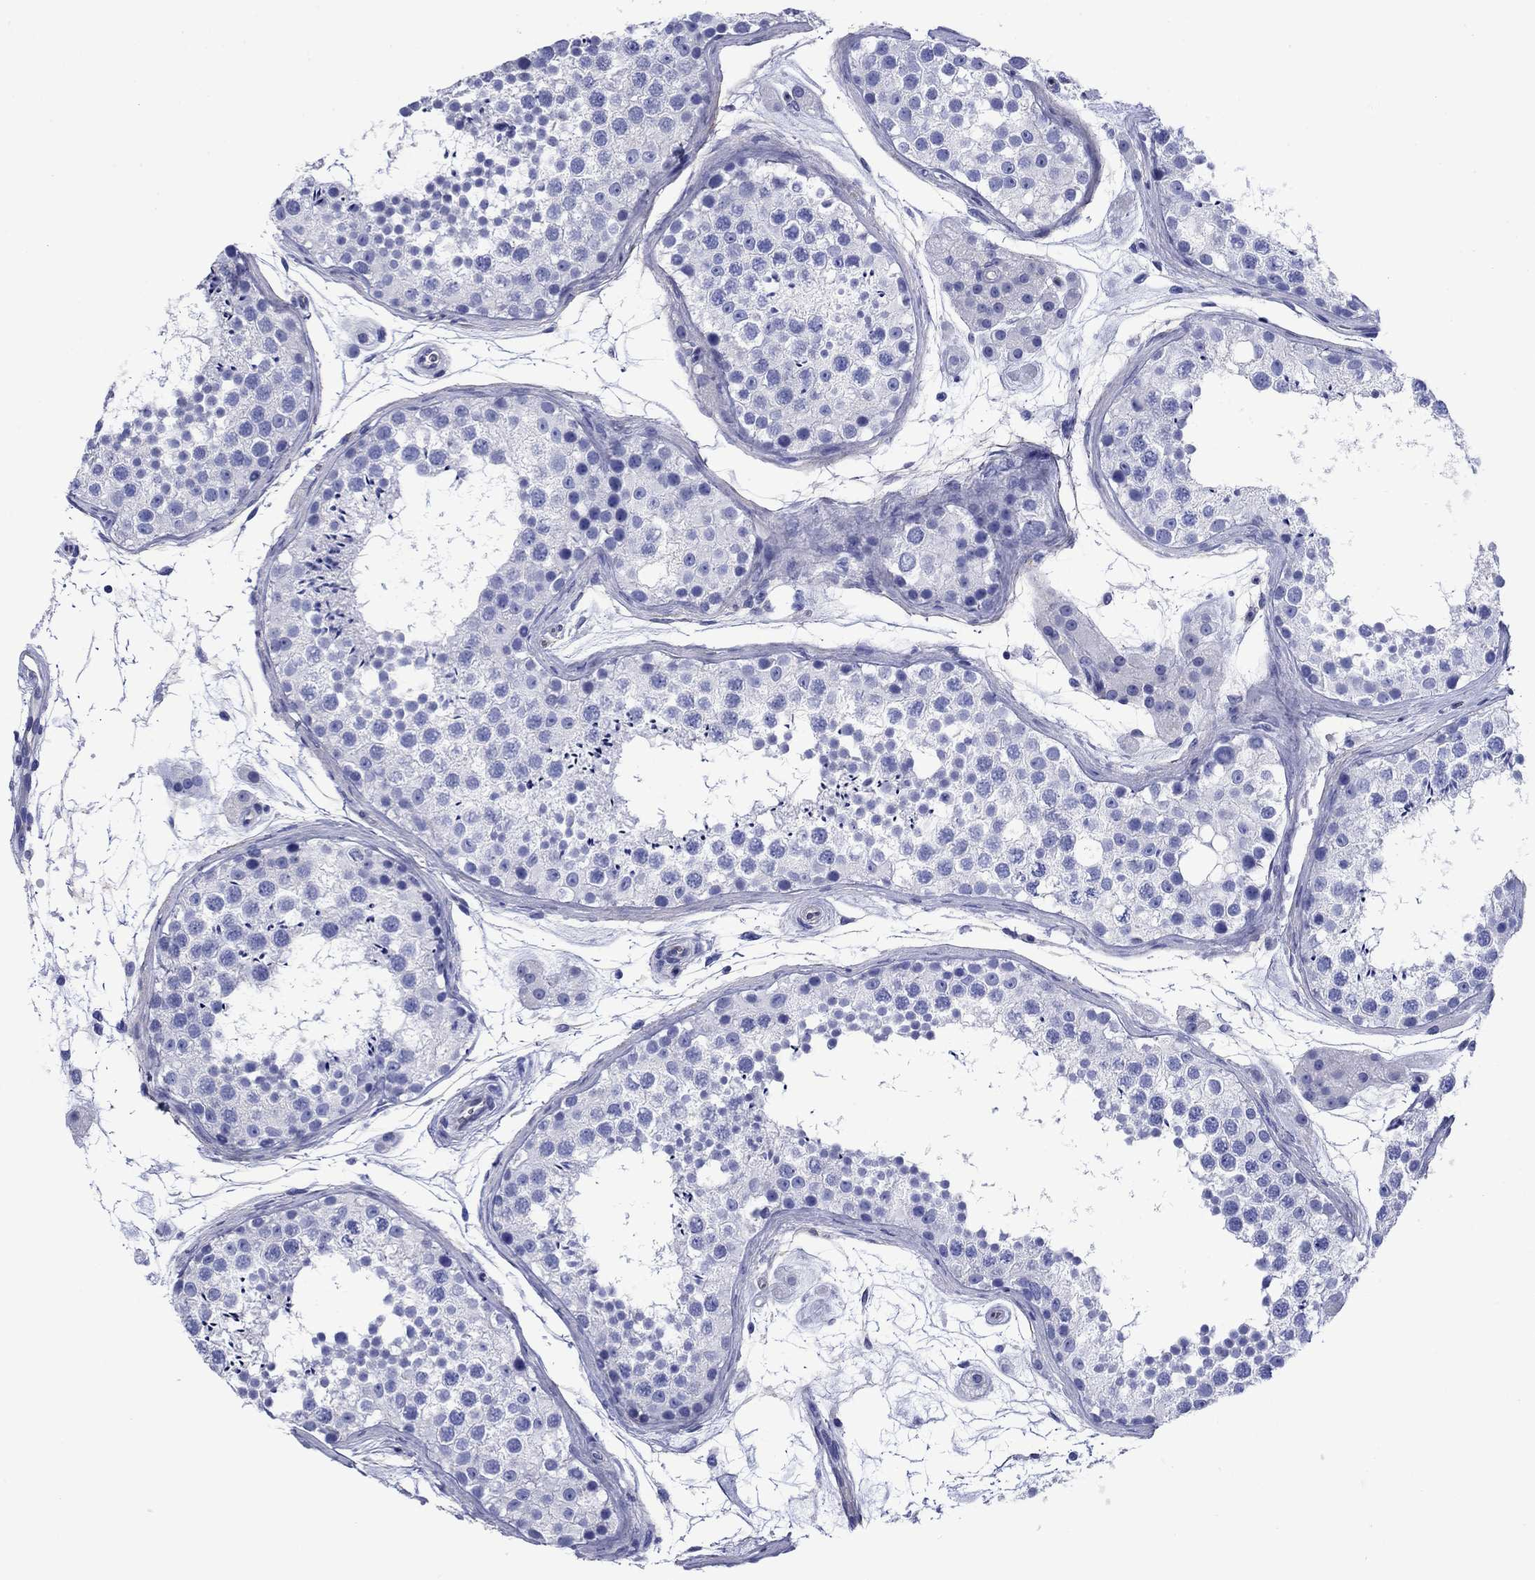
{"staining": {"intensity": "negative", "quantity": "none", "location": "none"}, "tissue": "testis", "cell_type": "Cells in seminiferous ducts", "image_type": "normal", "snomed": [{"axis": "morphology", "description": "Normal tissue, NOS"}, {"axis": "topography", "description": "Testis"}], "caption": "Testis stained for a protein using immunohistochemistry reveals no expression cells in seminiferous ducts.", "gene": "SLC1A2", "patient": {"sex": "male", "age": 41}}